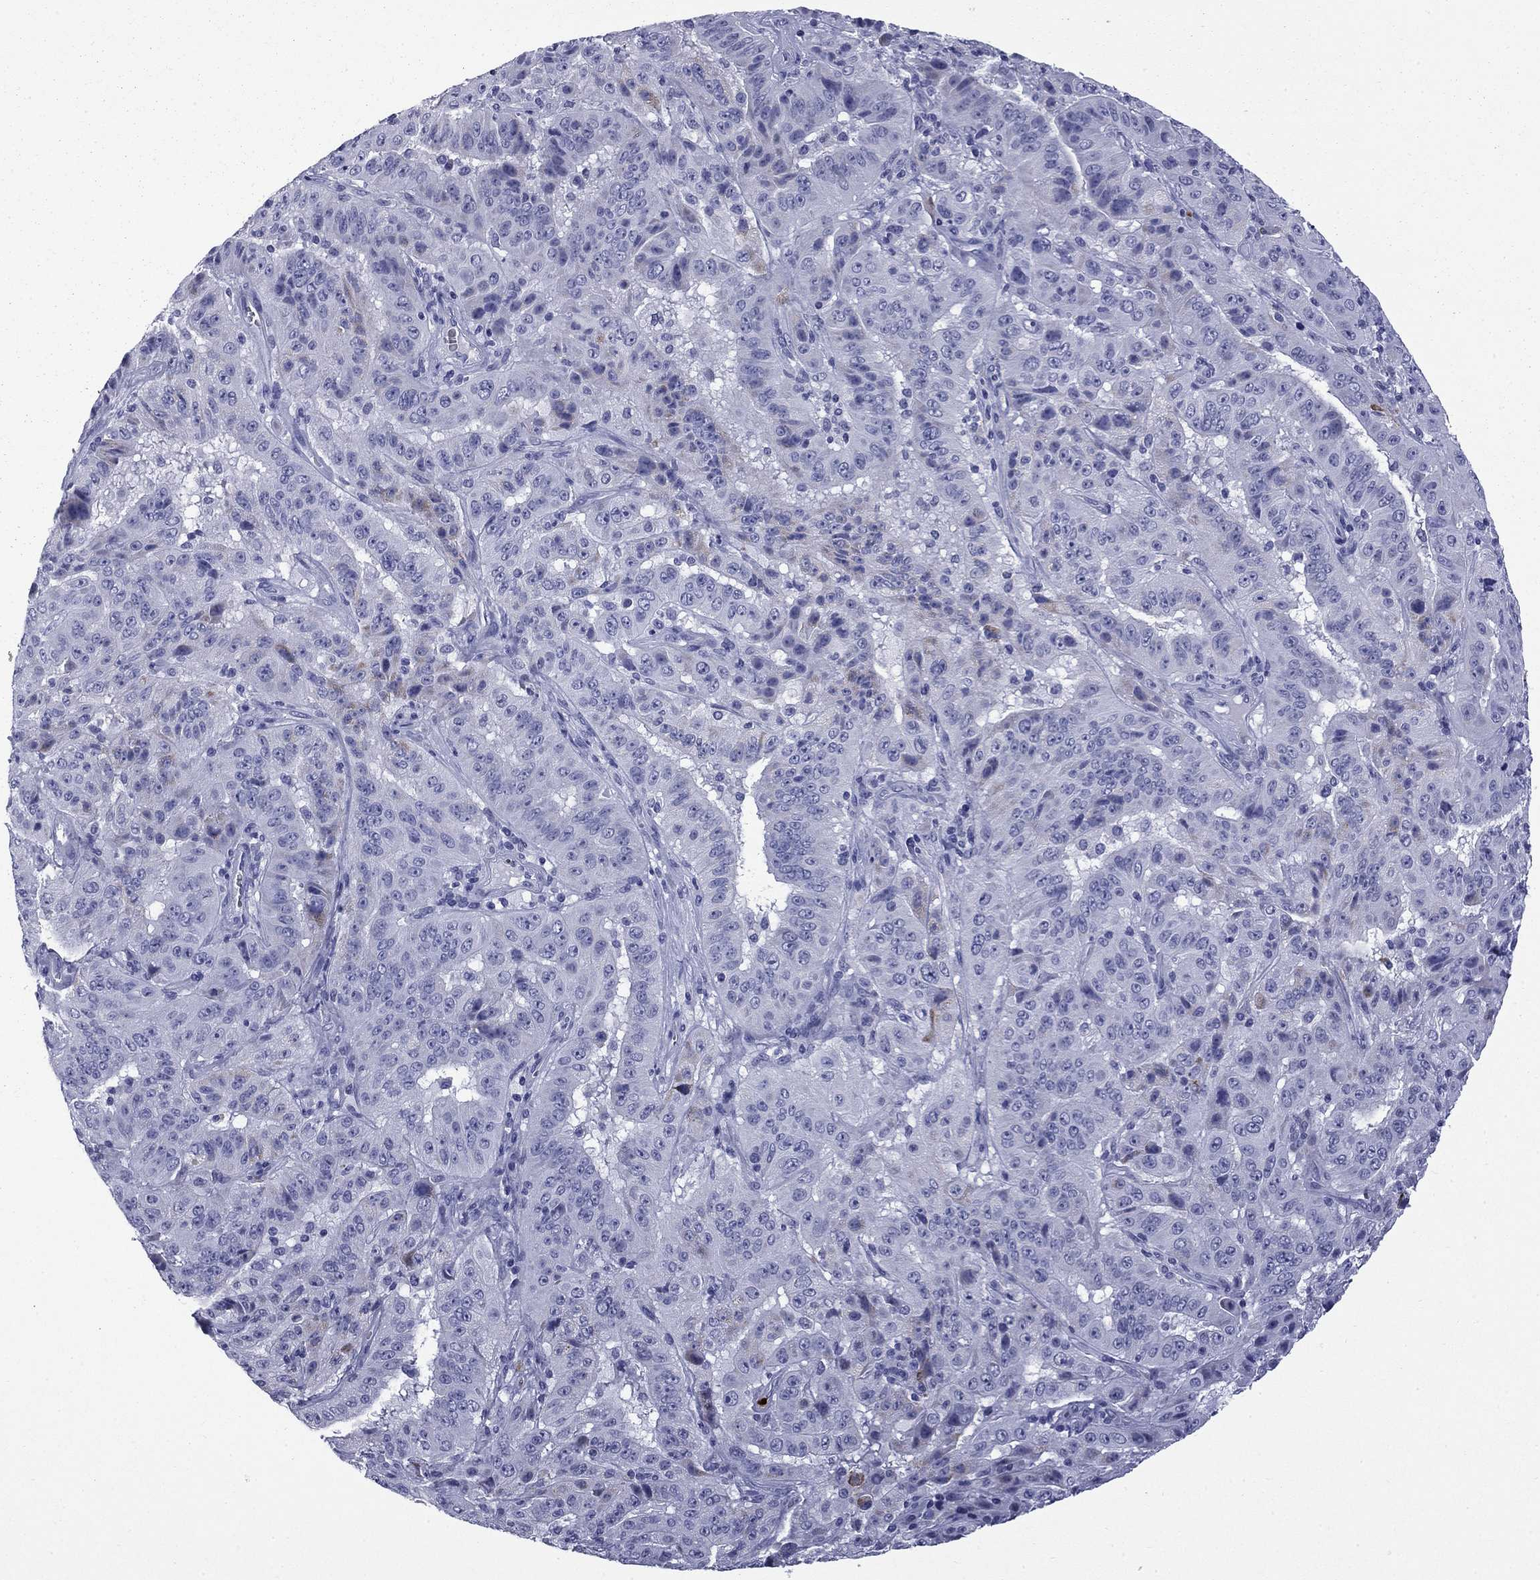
{"staining": {"intensity": "negative", "quantity": "none", "location": "none"}, "tissue": "pancreatic cancer", "cell_type": "Tumor cells", "image_type": "cancer", "snomed": [{"axis": "morphology", "description": "Adenocarcinoma, NOS"}, {"axis": "topography", "description": "Pancreas"}], "caption": "An IHC histopathology image of pancreatic adenocarcinoma is shown. There is no staining in tumor cells of pancreatic adenocarcinoma.", "gene": "TRIM29", "patient": {"sex": "male", "age": 63}}